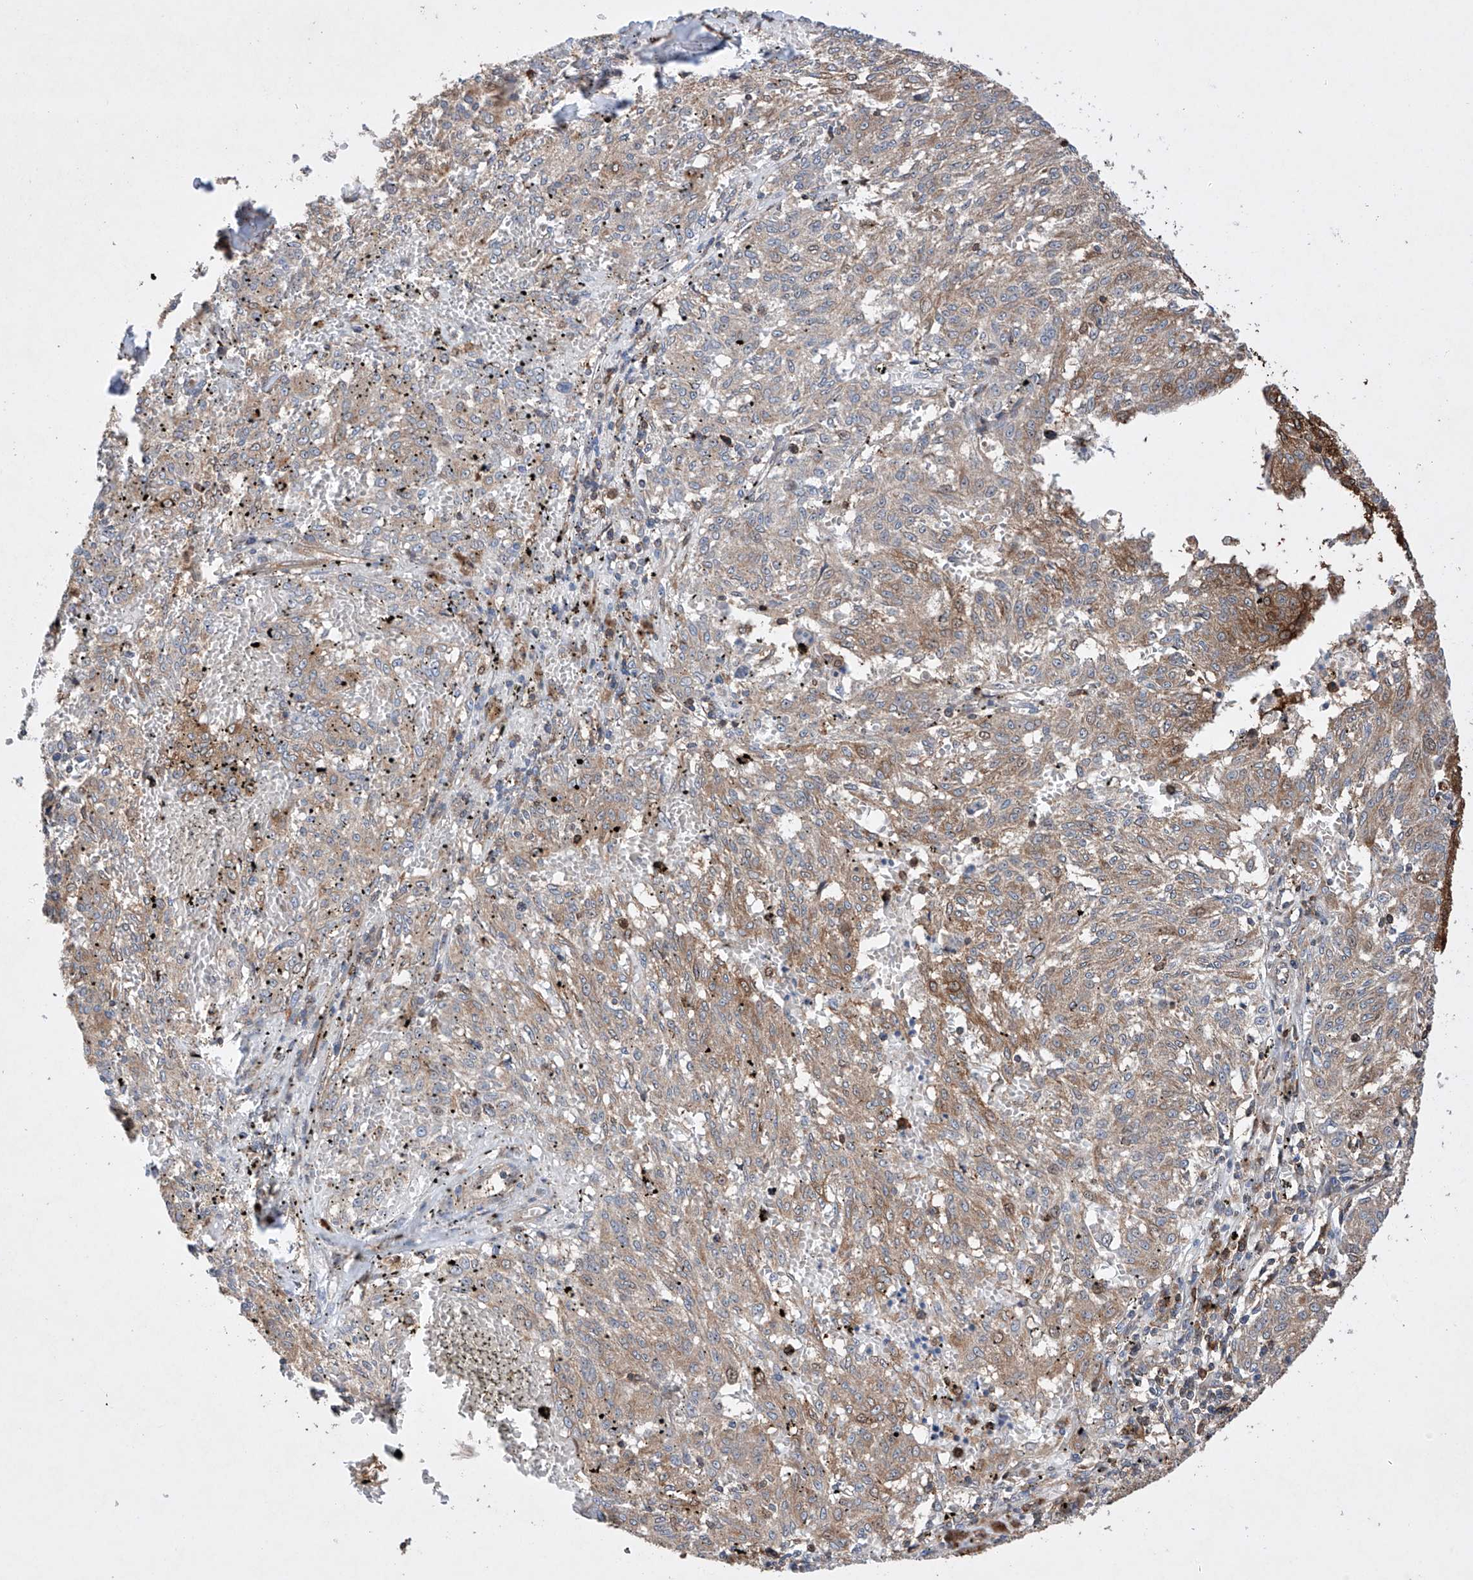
{"staining": {"intensity": "weak", "quantity": ">75%", "location": "cytoplasmic/membranous"}, "tissue": "melanoma", "cell_type": "Tumor cells", "image_type": "cancer", "snomed": [{"axis": "morphology", "description": "Malignant melanoma, NOS"}, {"axis": "topography", "description": "Skin"}], "caption": "Immunohistochemistry (IHC) image of neoplastic tissue: human malignant melanoma stained using IHC demonstrates low levels of weak protein expression localized specifically in the cytoplasmic/membranous of tumor cells, appearing as a cytoplasmic/membranous brown color.", "gene": "TIMM23", "patient": {"sex": "female", "age": 72}}